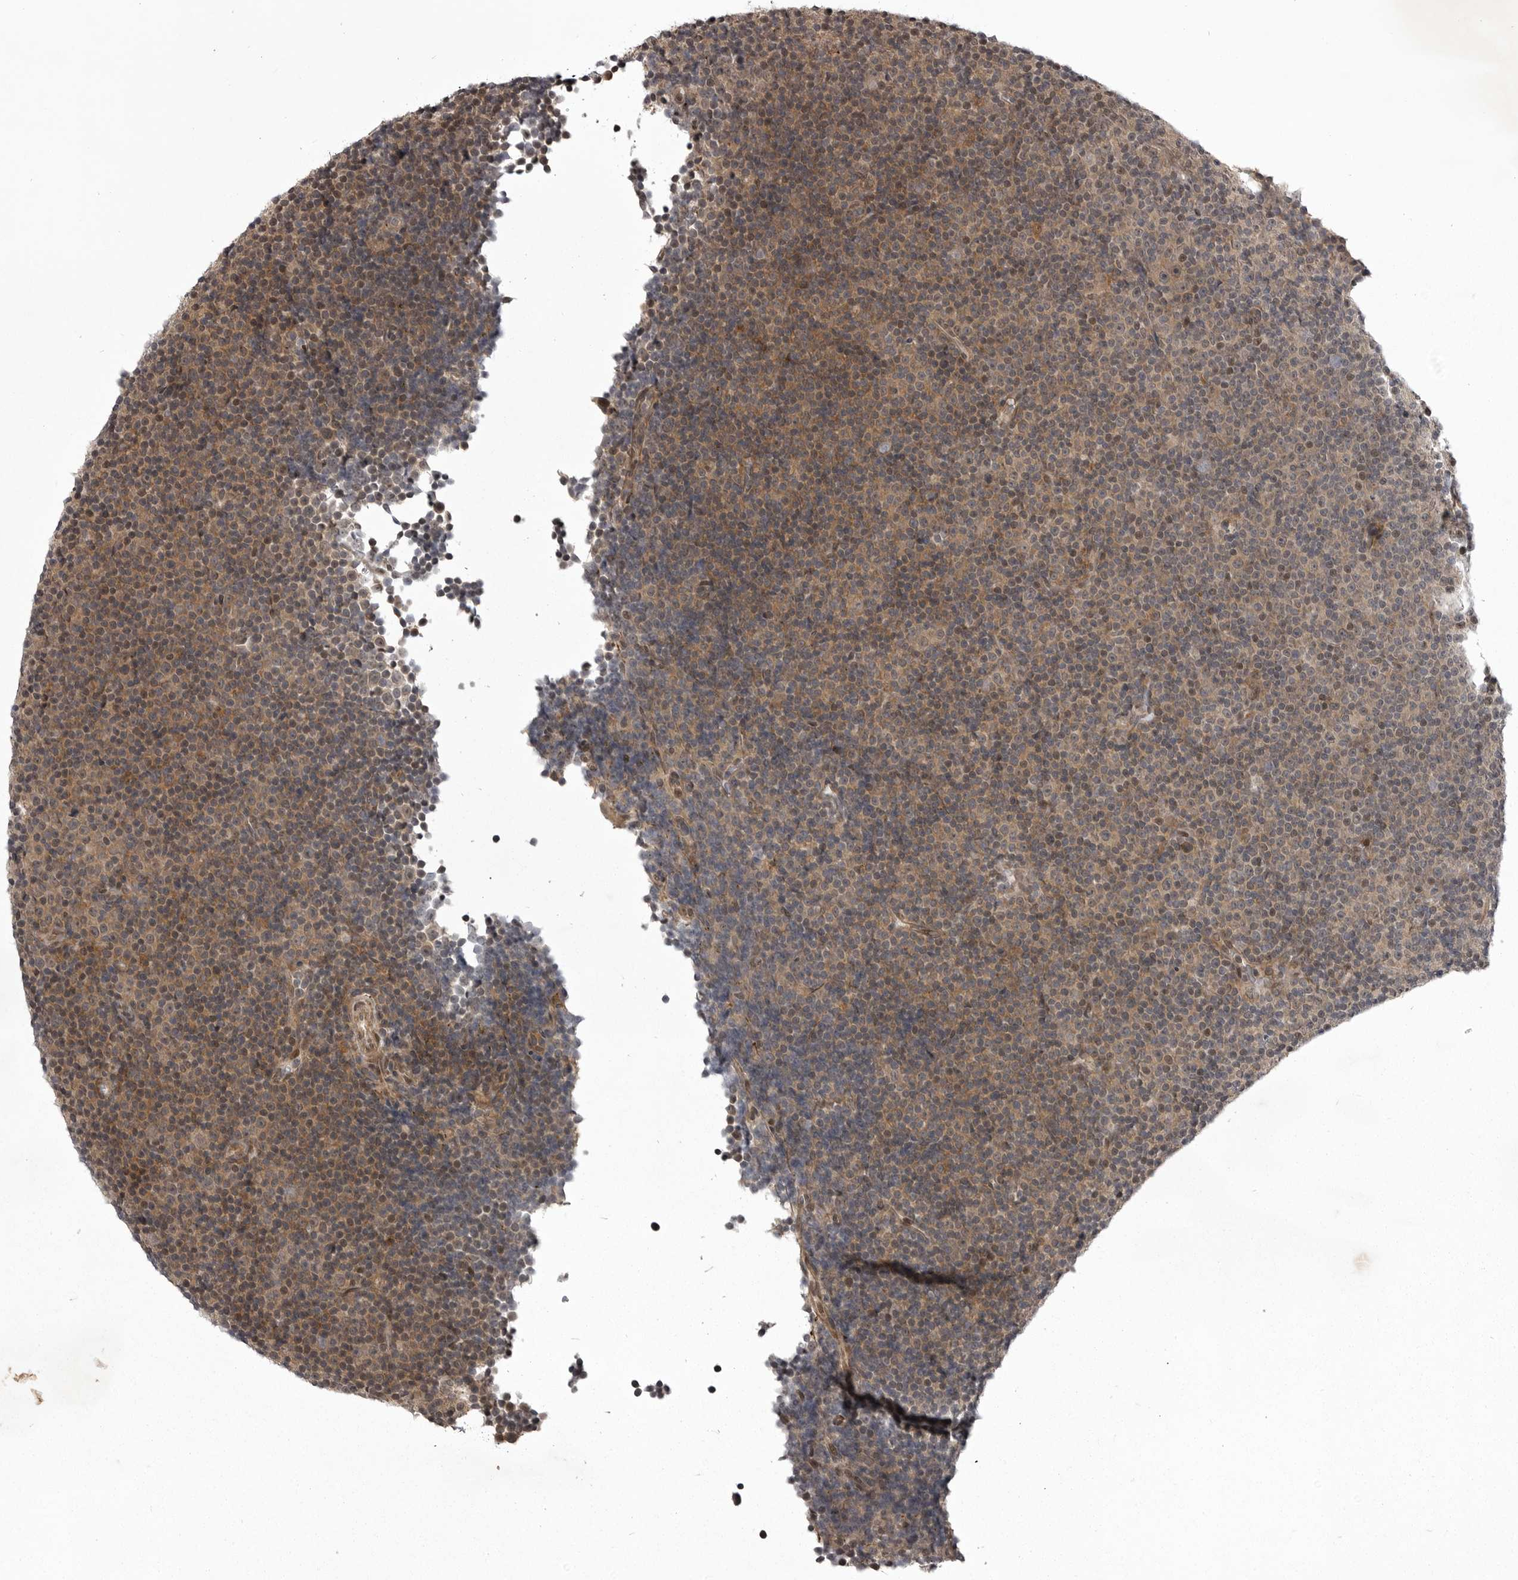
{"staining": {"intensity": "weak", "quantity": ">75%", "location": "cytoplasmic/membranous"}, "tissue": "lymphoma", "cell_type": "Tumor cells", "image_type": "cancer", "snomed": [{"axis": "morphology", "description": "Malignant lymphoma, non-Hodgkin's type, Low grade"}, {"axis": "topography", "description": "Lymph node"}], "caption": "Immunohistochemical staining of low-grade malignant lymphoma, non-Hodgkin's type demonstrates low levels of weak cytoplasmic/membranous protein expression in approximately >75% of tumor cells. The staining was performed using DAB, with brown indicating positive protein expression. Nuclei are stained blue with hematoxylin.", "gene": "SNX16", "patient": {"sex": "female", "age": 67}}